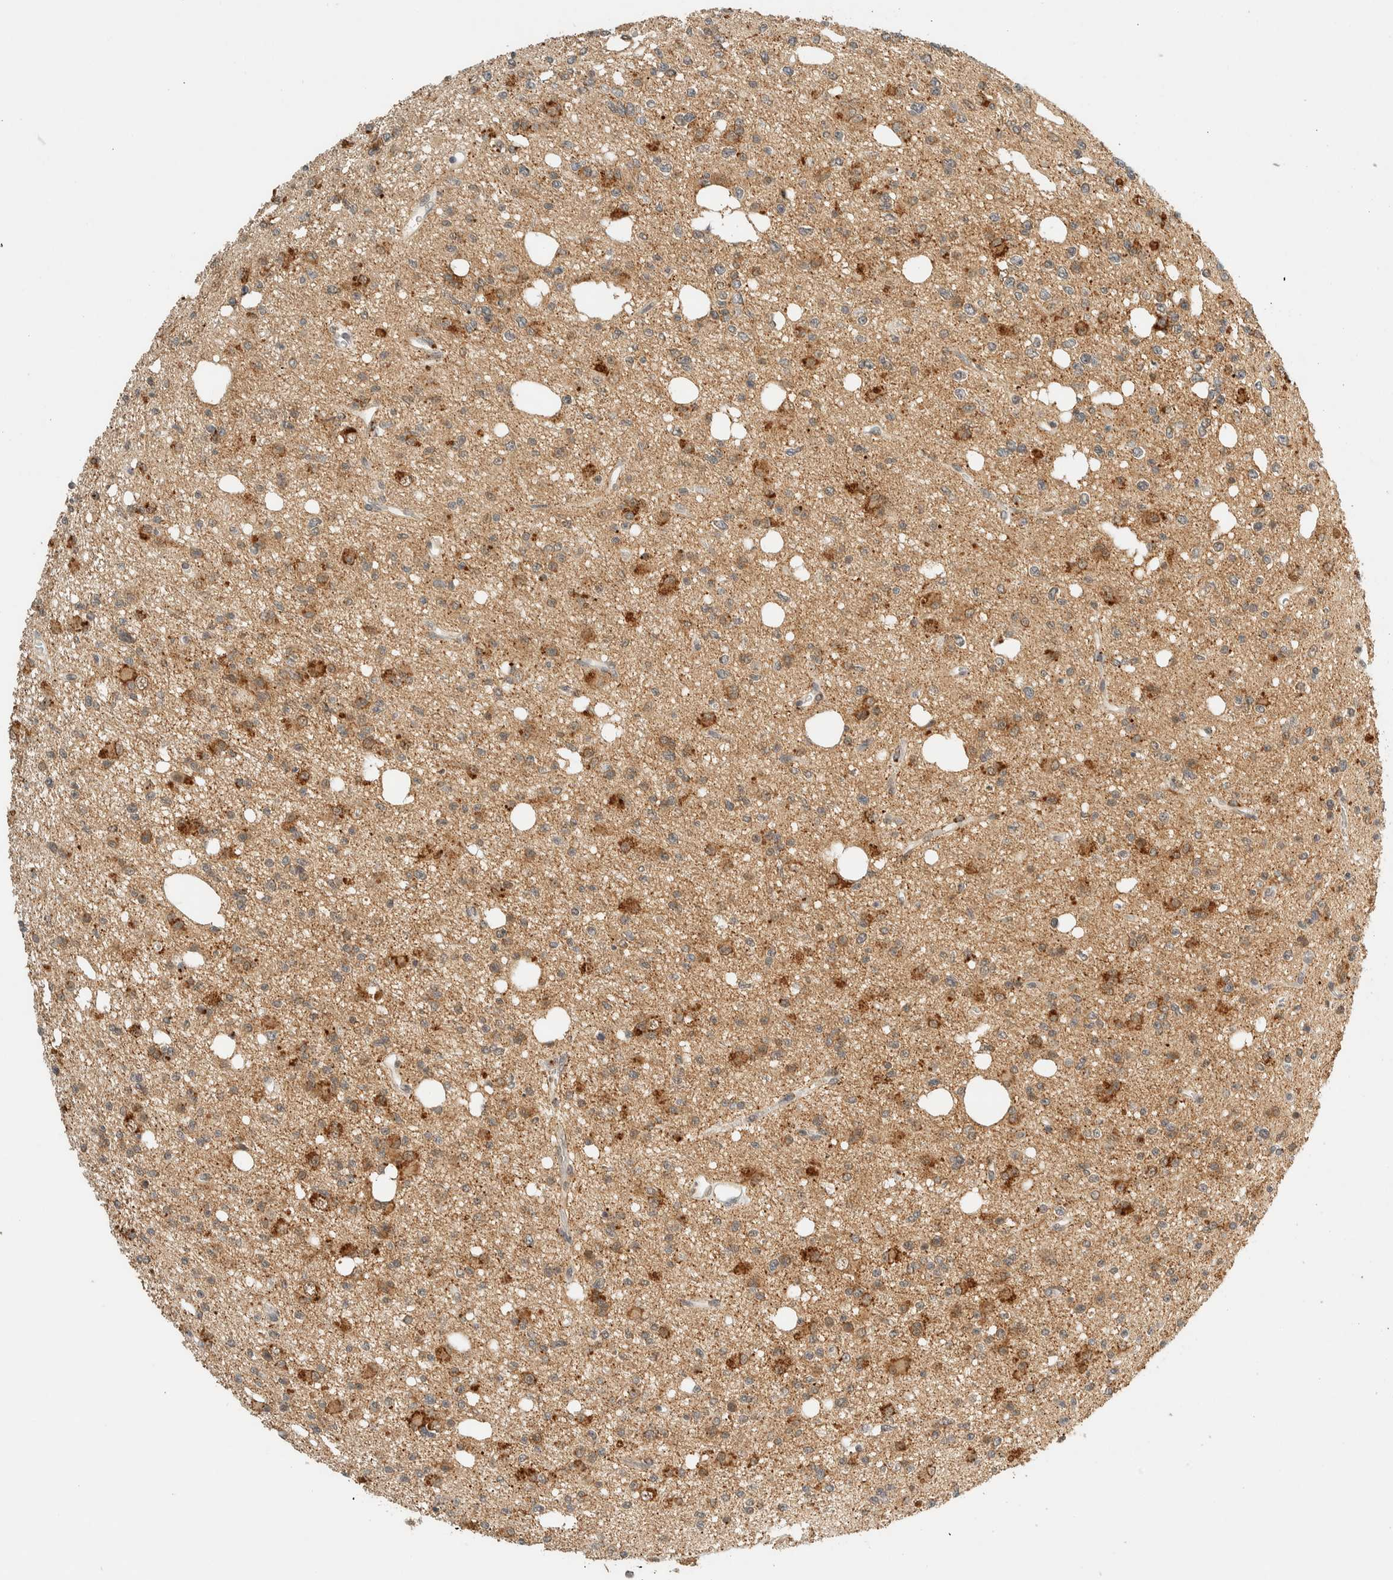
{"staining": {"intensity": "moderate", "quantity": "25%-75%", "location": "cytoplasmic/membranous"}, "tissue": "glioma", "cell_type": "Tumor cells", "image_type": "cancer", "snomed": [{"axis": "morphology", "description": "Glioma, malignant, High grade"}, {"axis": "topography", "description": "Brain"}], "caption": "Glioma stained with a brown dye shows moderate cytoplasmic/membranous positive positivity in approximately 25%-75% of tumor cells.", "gene": "KIFAP3", "patient": {"sex": "female", "age": 62}}